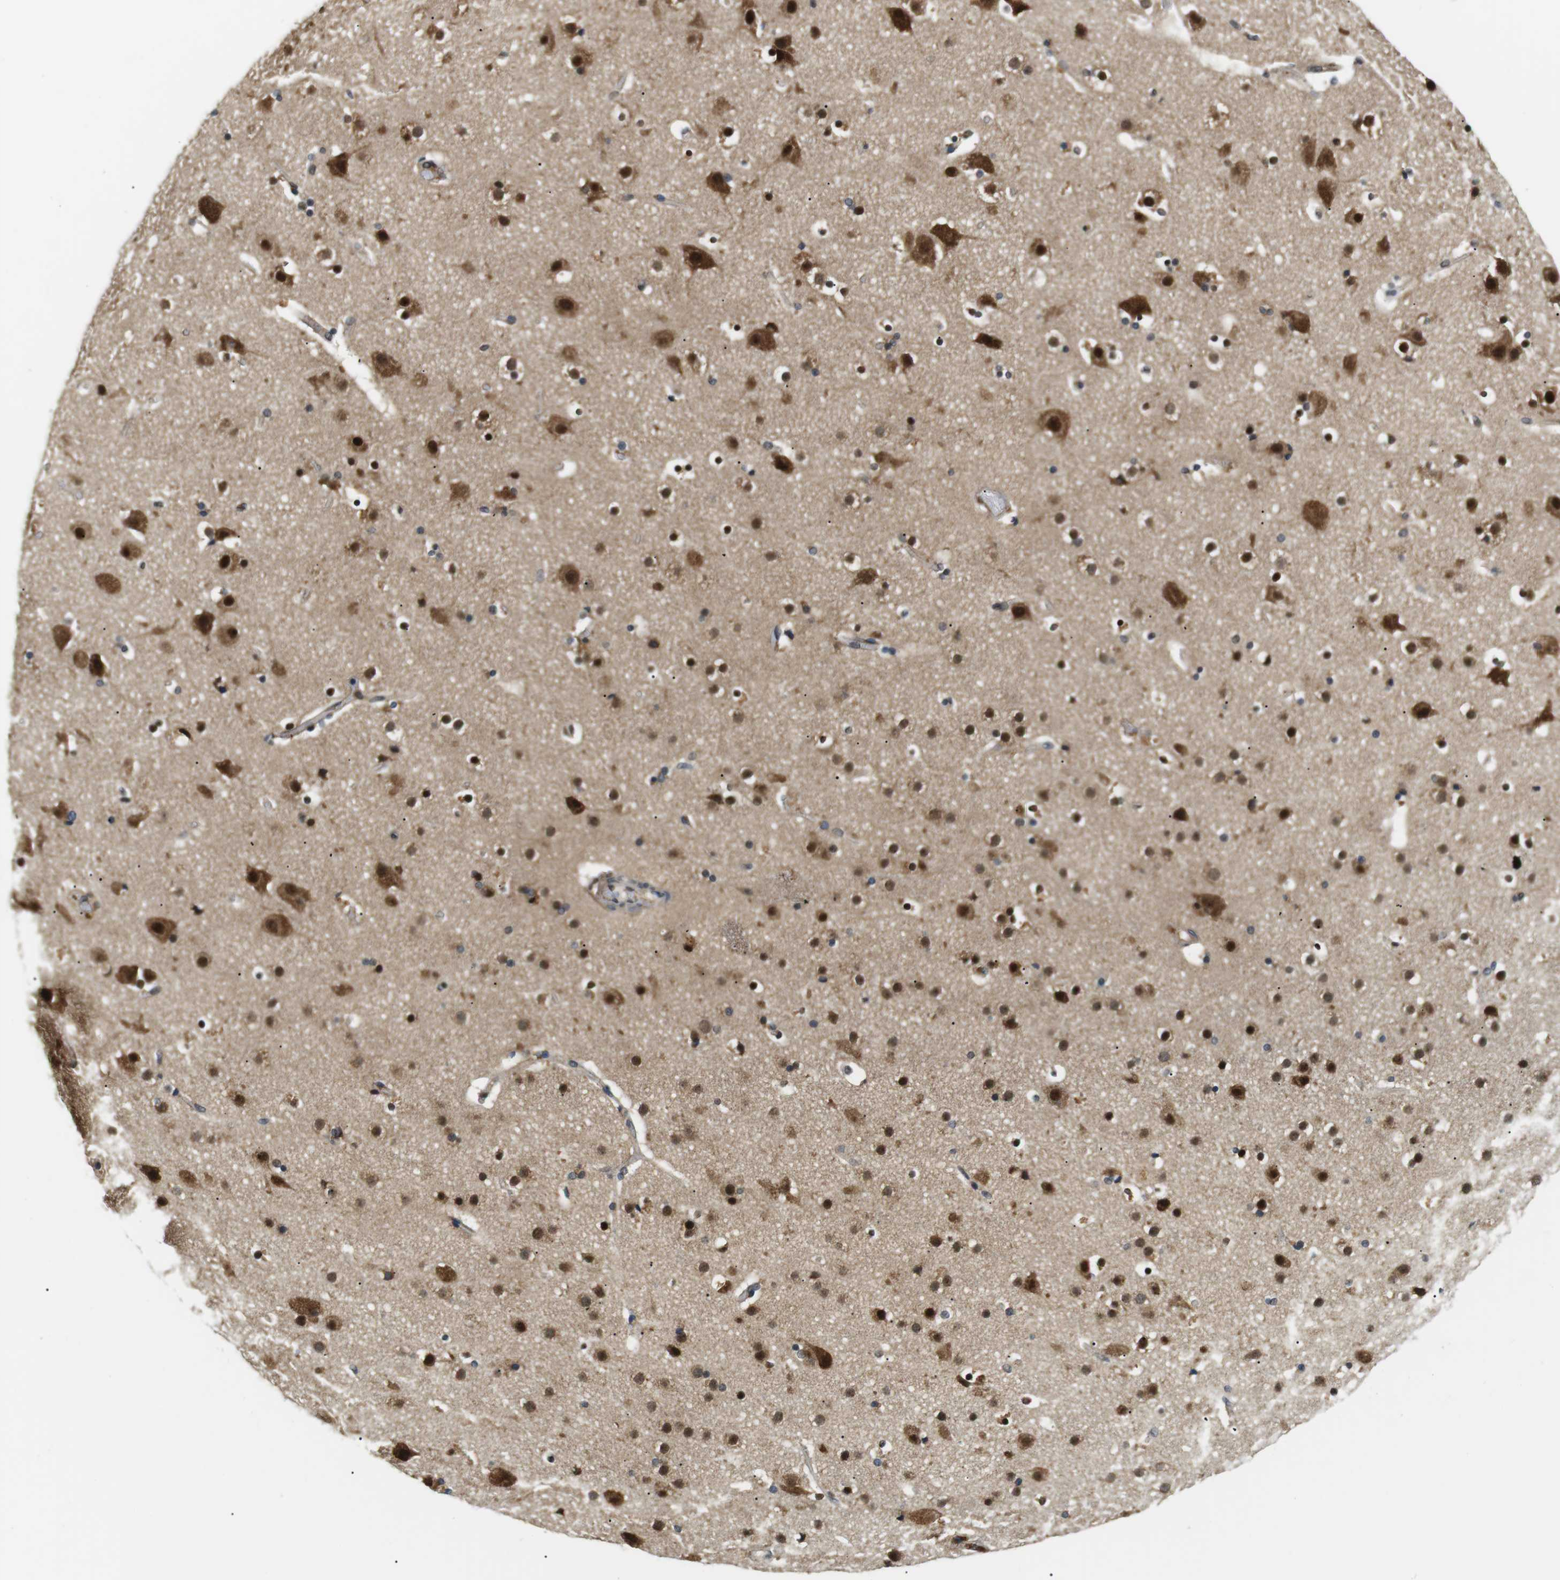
{"staining": {"intensity": "moderate", "quantity": ">75%", "location": "cytoplasmic/membranous,nuclear"}, "tissue": "cerebral cortex", "cell_type": "Endothelial cells", "image_type": "normal", "snomed": [{"axis": "morphology", "description": "Normal tissue, NOS"}, {"axis": "topography", "description": "Cerebral cortex"}], "caption": "Normal cerebral cortex reveals moderate cytoplasmic/membranous,nuclear expression in about >75% of endothelial cells (brown staining indicates protein expression, while blue staining denotes nuclei)..", "gene": "CSNK2B", "patient": {"sex": "male", "age": 57}}